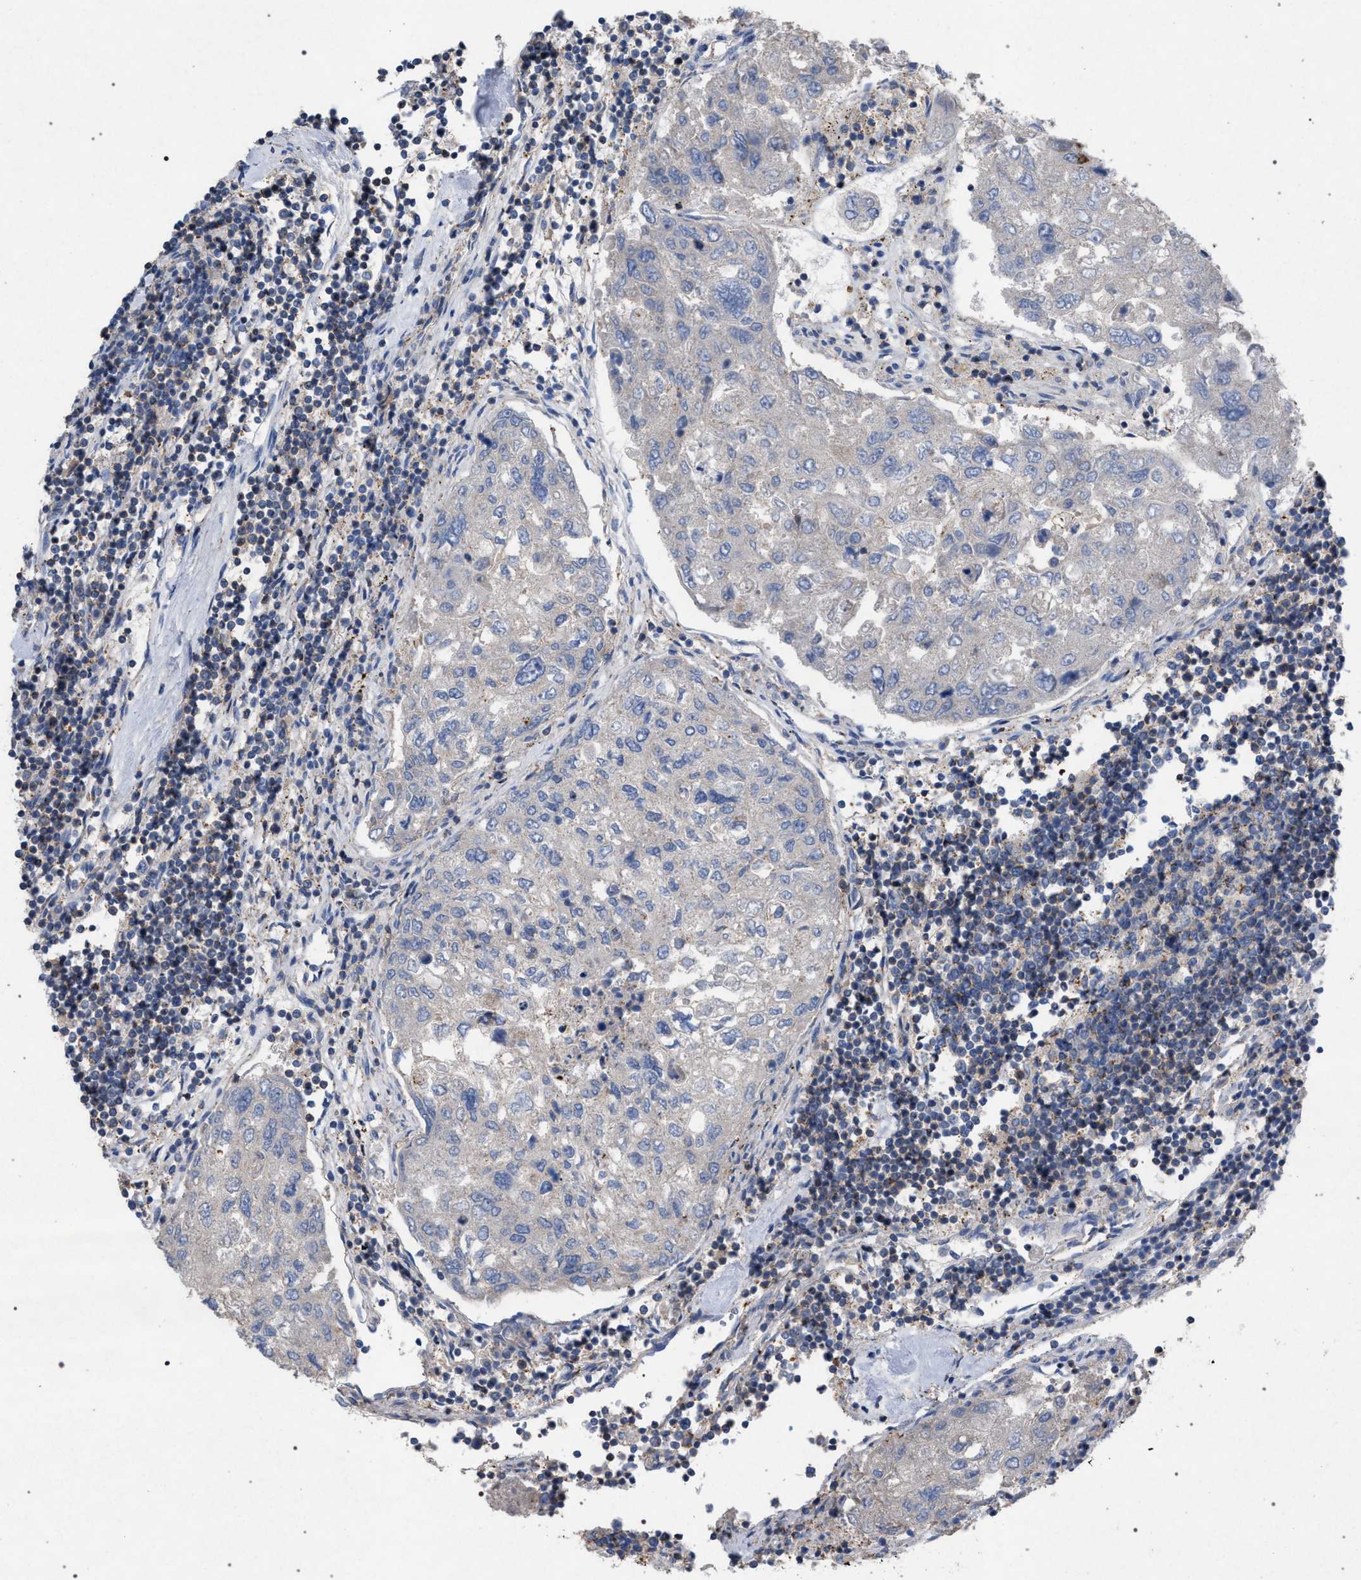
{"staining": {"intensity": "negative", "quantity": "none", "location": "none"}, "tissue": "urothelial cancer", "cell_type": "Tumor cells", "image_type": "cancer", "snomed": [{"axis": "morphology", "description": "Urothelial carcinoma, High grade"}, {"axis": "topography", "description": "Lymph node"}, {"axis": "topography", "description": "Urinary bladder"}], "caption": "High-grade urothelial carcinoma was stained to show a protein in brown. There is no significant staining in tumor cells. Nuclei are stained in blue.", "gene": "VPS13A", "patient": {"sex": "male", "age": 51}}